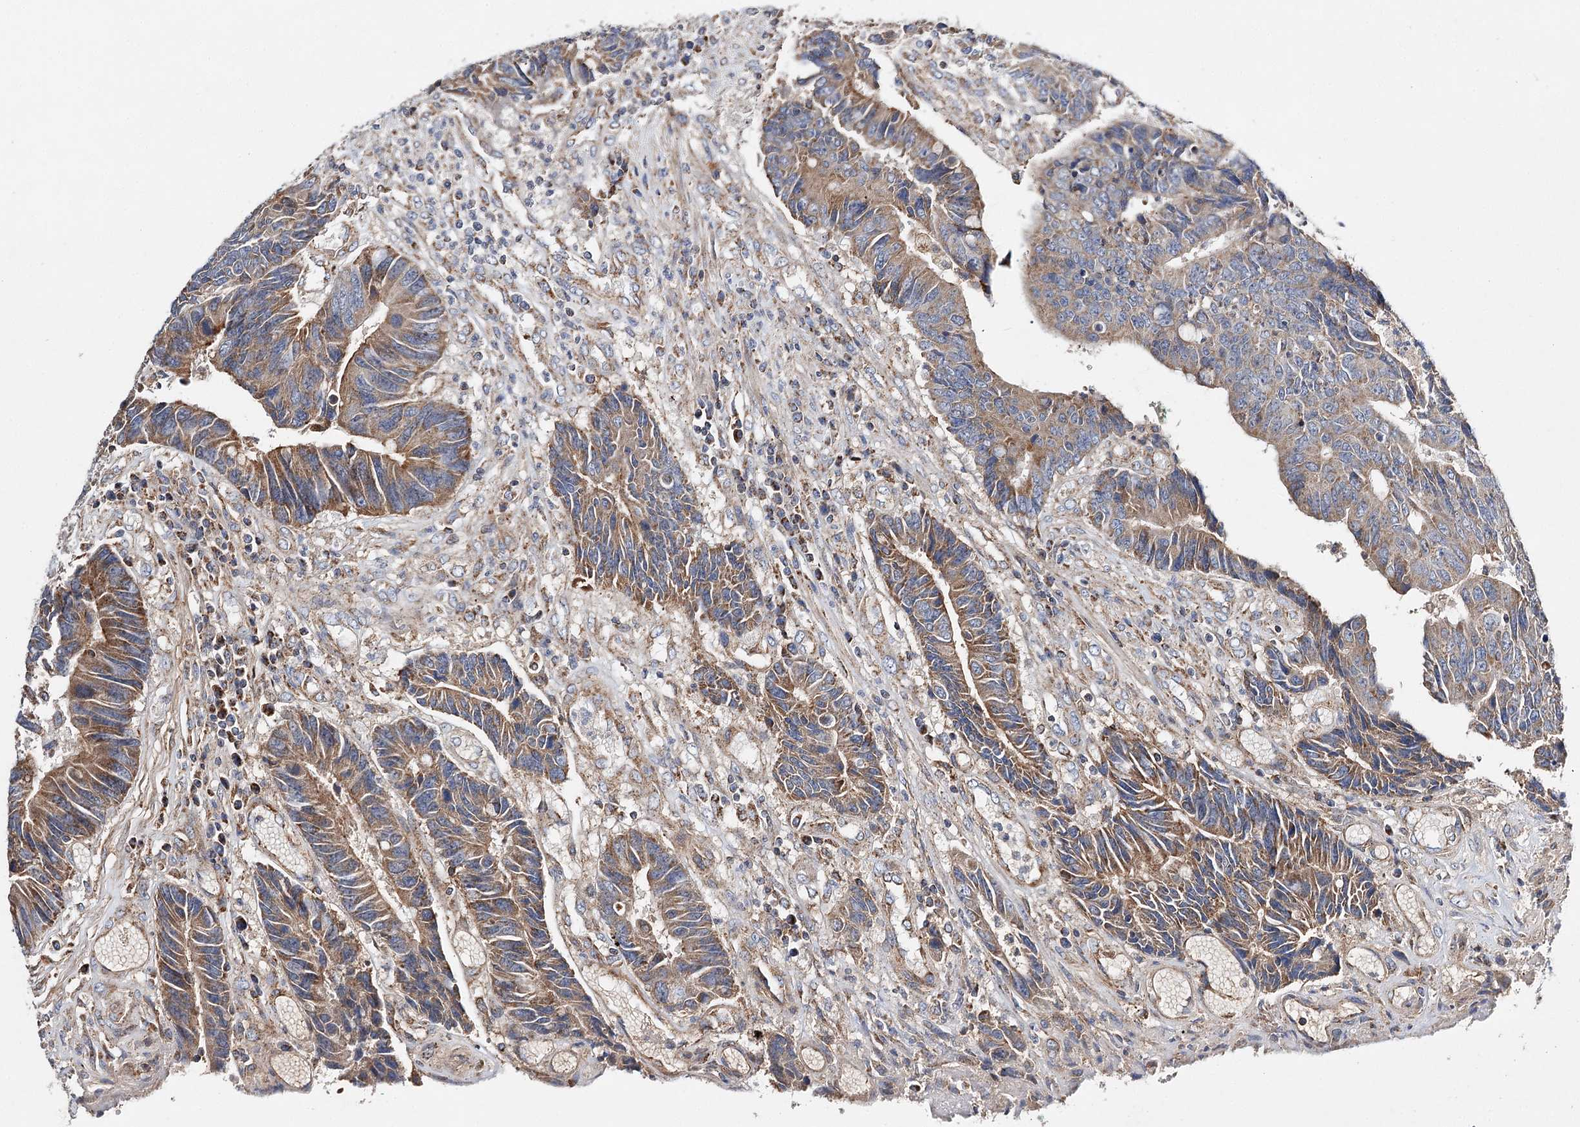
{"staining": {"intensity": "moderate", "quantity": ">75%", "location": "cytoplasmic/membranous"}, "tissue": "colorectal cancer", "cell_type": "Tumor cells", "image_type": "cancer", "snomed": [{"axis": "morphology", "description": "Adenocarcinoma, NOS"}, {"axis": "topography", "description": "Rectum"}], "caption": "Brown immunohistochemical staining in adenocarcinoma (colorectal) exhibits moderate cytoplasmic/membranous positivity in about >75% of tumor cells.", "gene": "CFAP46", "patient": {"sex": "male", "age": 84}}